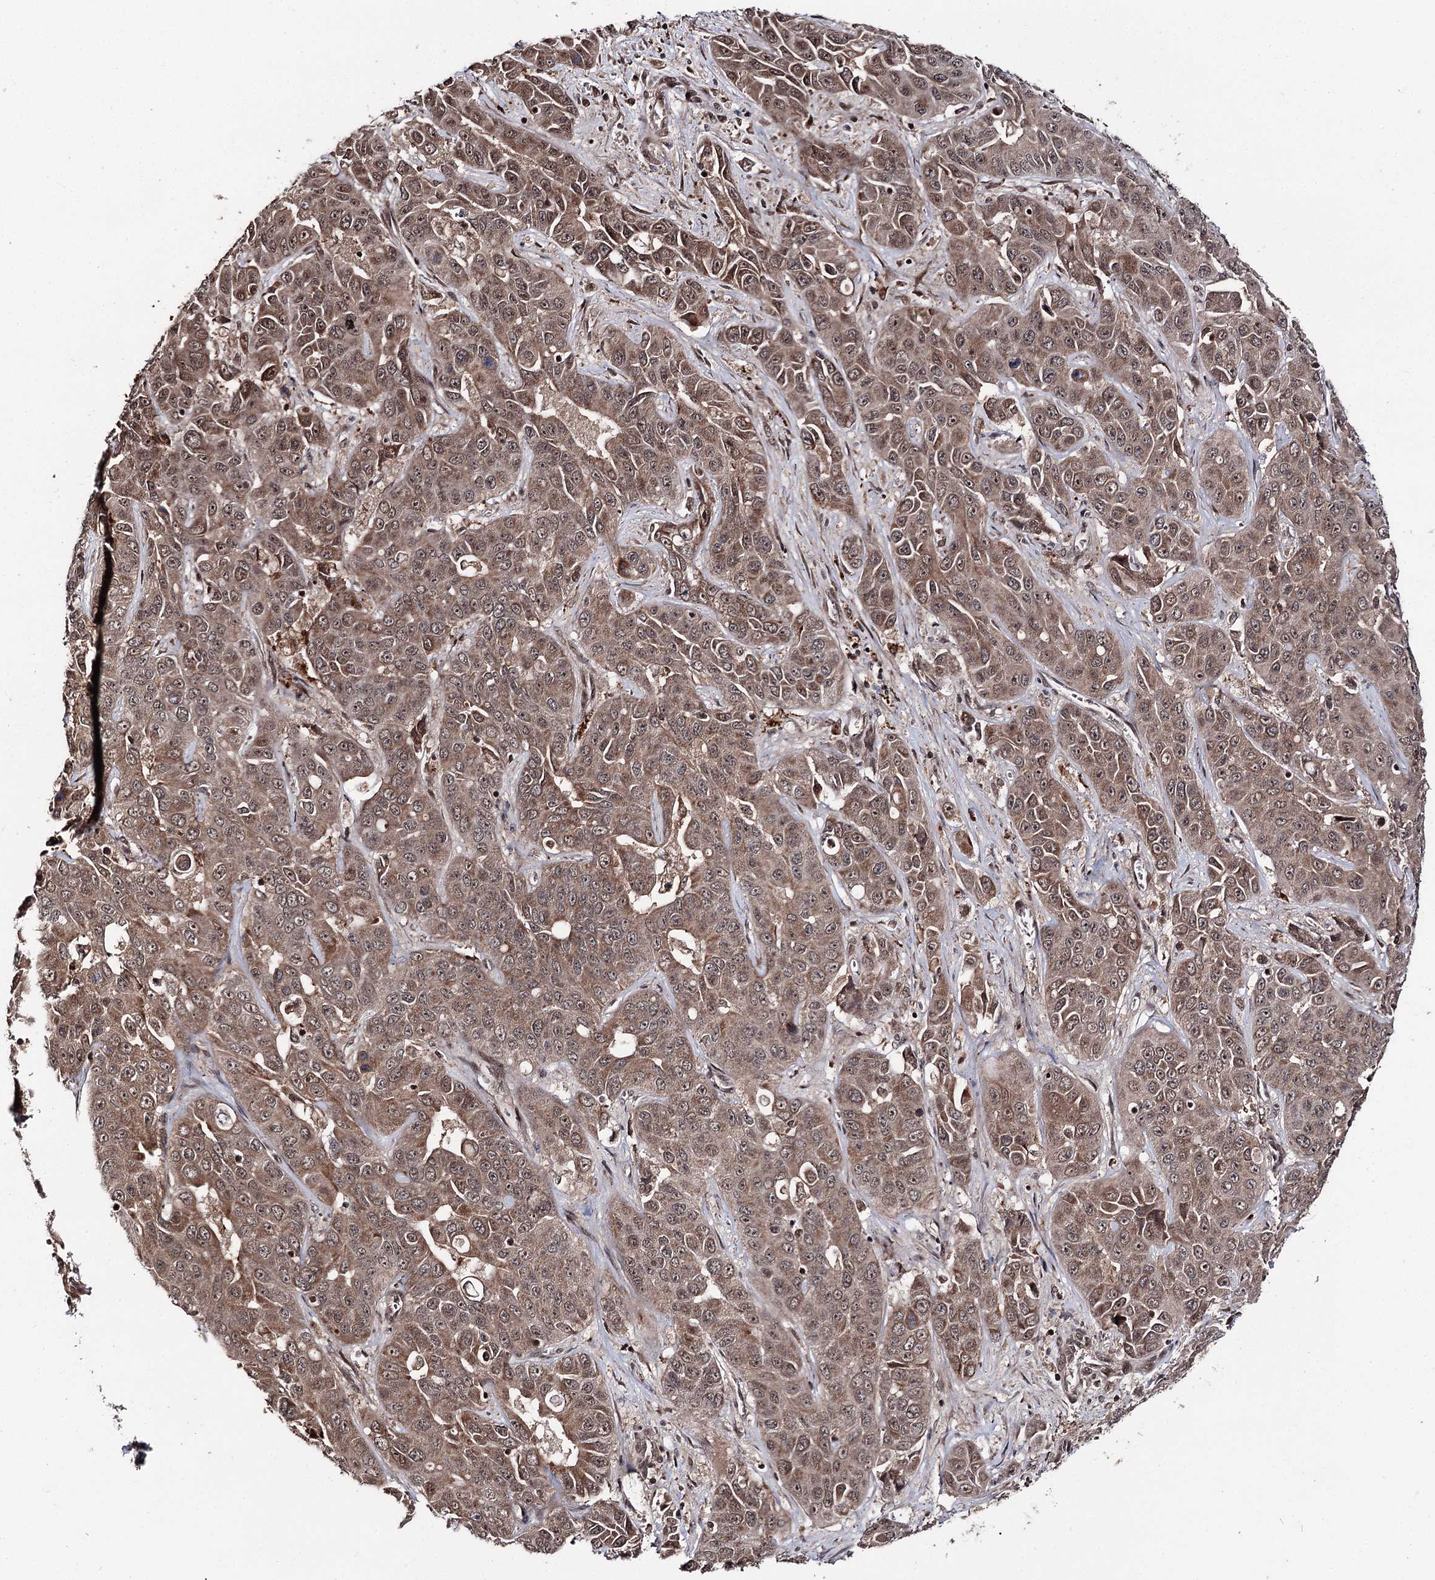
{"staining": {"intensity": "moderate", "quantity": ">75%", "location": "cytoplasmic/membranous,nuclear"}, "tissue": "liver cancer", "cell_type": "Tumor cells", "image_type": "cancer", "snomed": [{"axis": "morphology", "description": "Cholangiocarcinoma"}, {"axis": "topography", "description": "Liver"}], "caption": "Liver cholangiocarcinoma tissue shows moderate cytoplasmic/membranous and nuclear staining in about >75% of tumor cells, visualized by immunohistochemistry.", "gene": "FAM53B", "patient": {"sex": "female", "age": 52}}